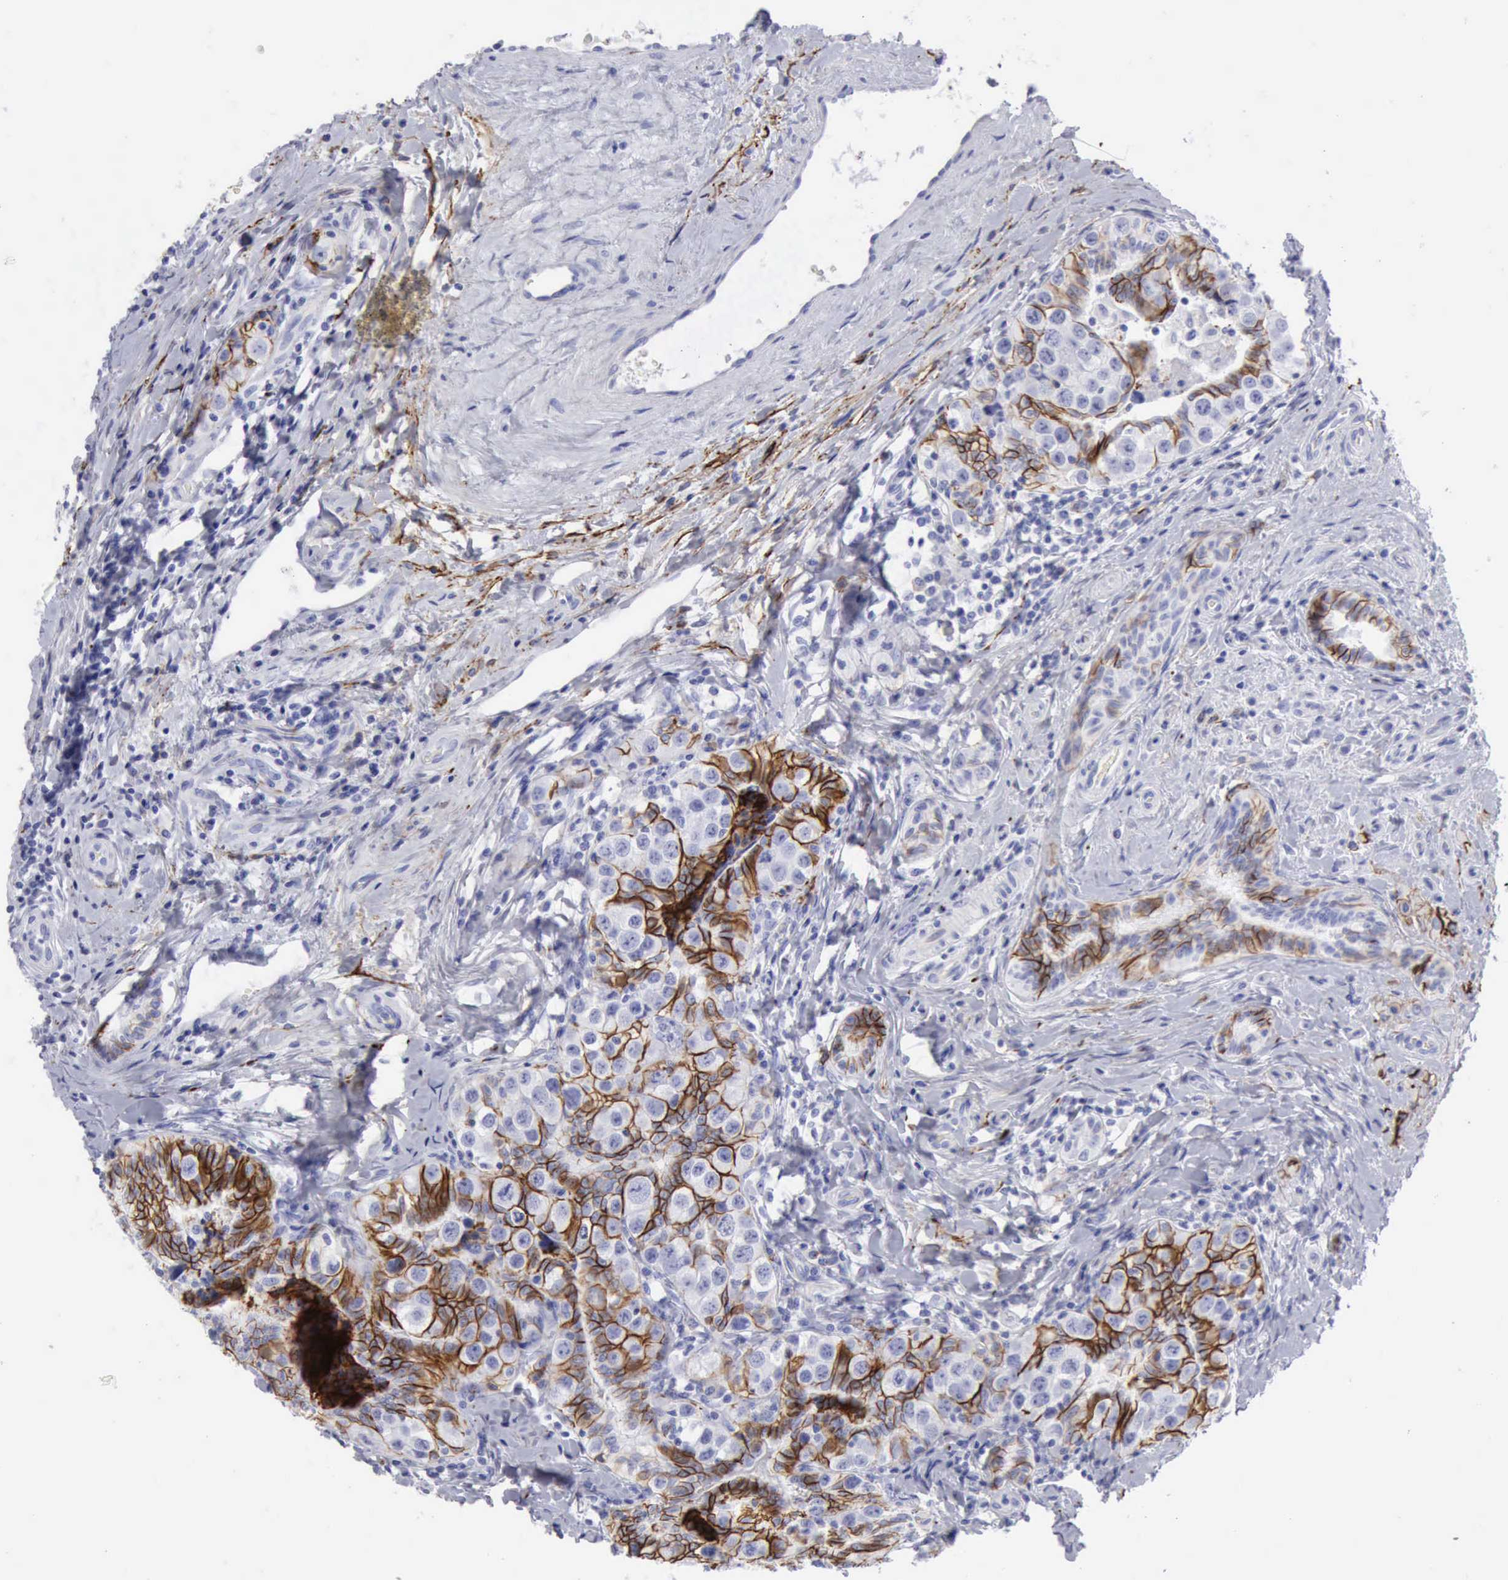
{"staining": {"intensity": "negative", "quantity": "none", "location": "none"}, "tissue": "testis cancer", "cell_type": "Tumor cells", "image_type": "cancer", "snomed": [{"axis": "morphology", "description": "Seminoma, NOS"}, {"axis": "topography", "description": "Testis"}], "caption": "Image shows no protein expression in tumor cells of testis cancer tissue. (DAB immunohistochemistry (IHC) visualized using brightfield microscopy, high magnification).", "gene": "NCAM1", "patient": {"sex": "male", "age": 32}}